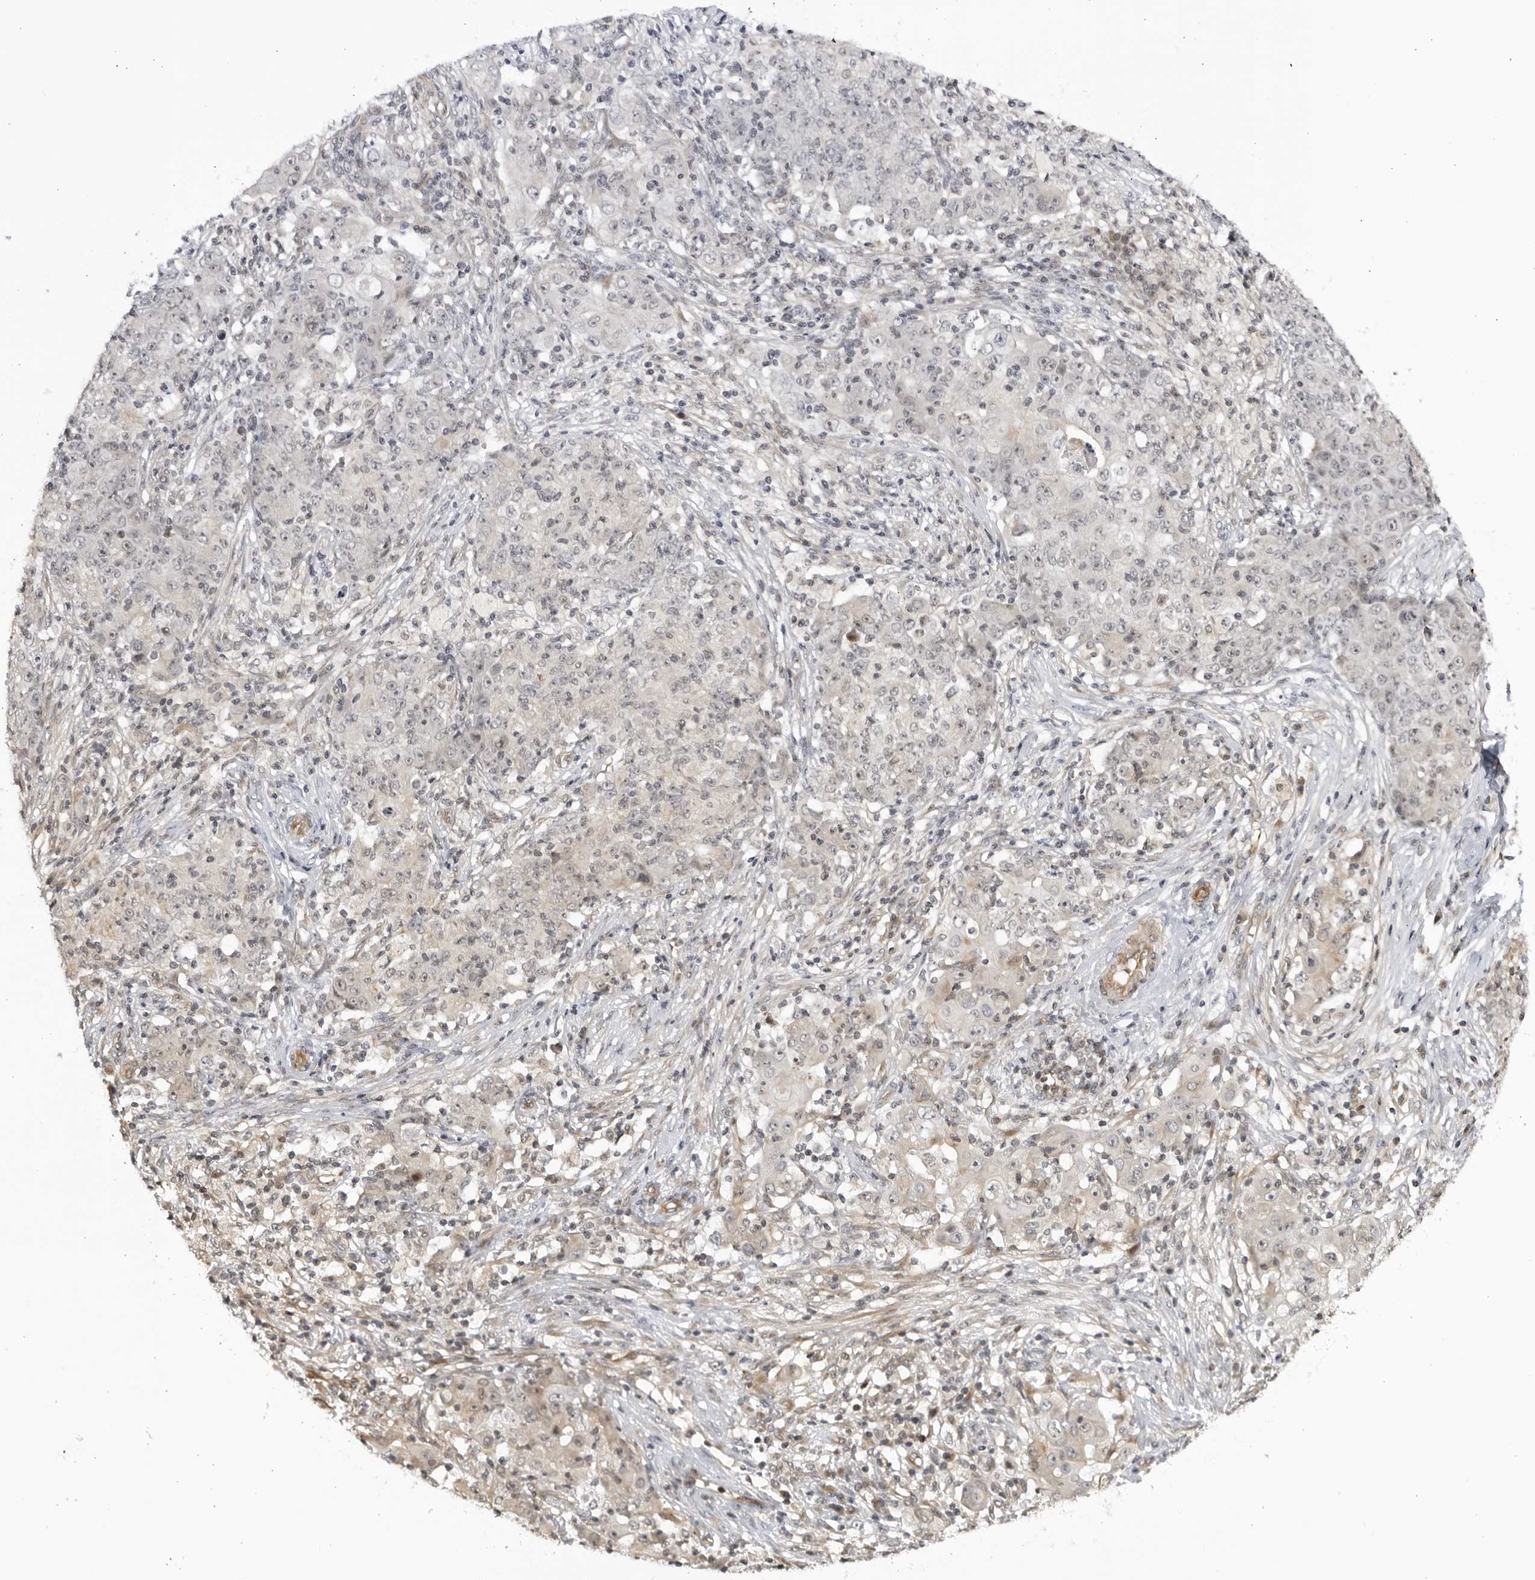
{"staining": {"intensity": "negative", "quantity": "none", "location": "none"}, "tissue": "ovarian cancer", "cell_type": "Tumor cells", "image_type": "cancer", "snomed": [{"axis": "morphology", "description": "Carcinoma, endometroid"}, {"axis": "topography", "description": "Ovary"}], "caption": "Immunohistochemistry (IHC) histopathology image of human endometroid carcinoma (ovarian) stained for a protein (brown), which demonstrates no staining in tumor cells.", "gene": "CNBD1", "patient": {"sex": "female", "age": 42}}